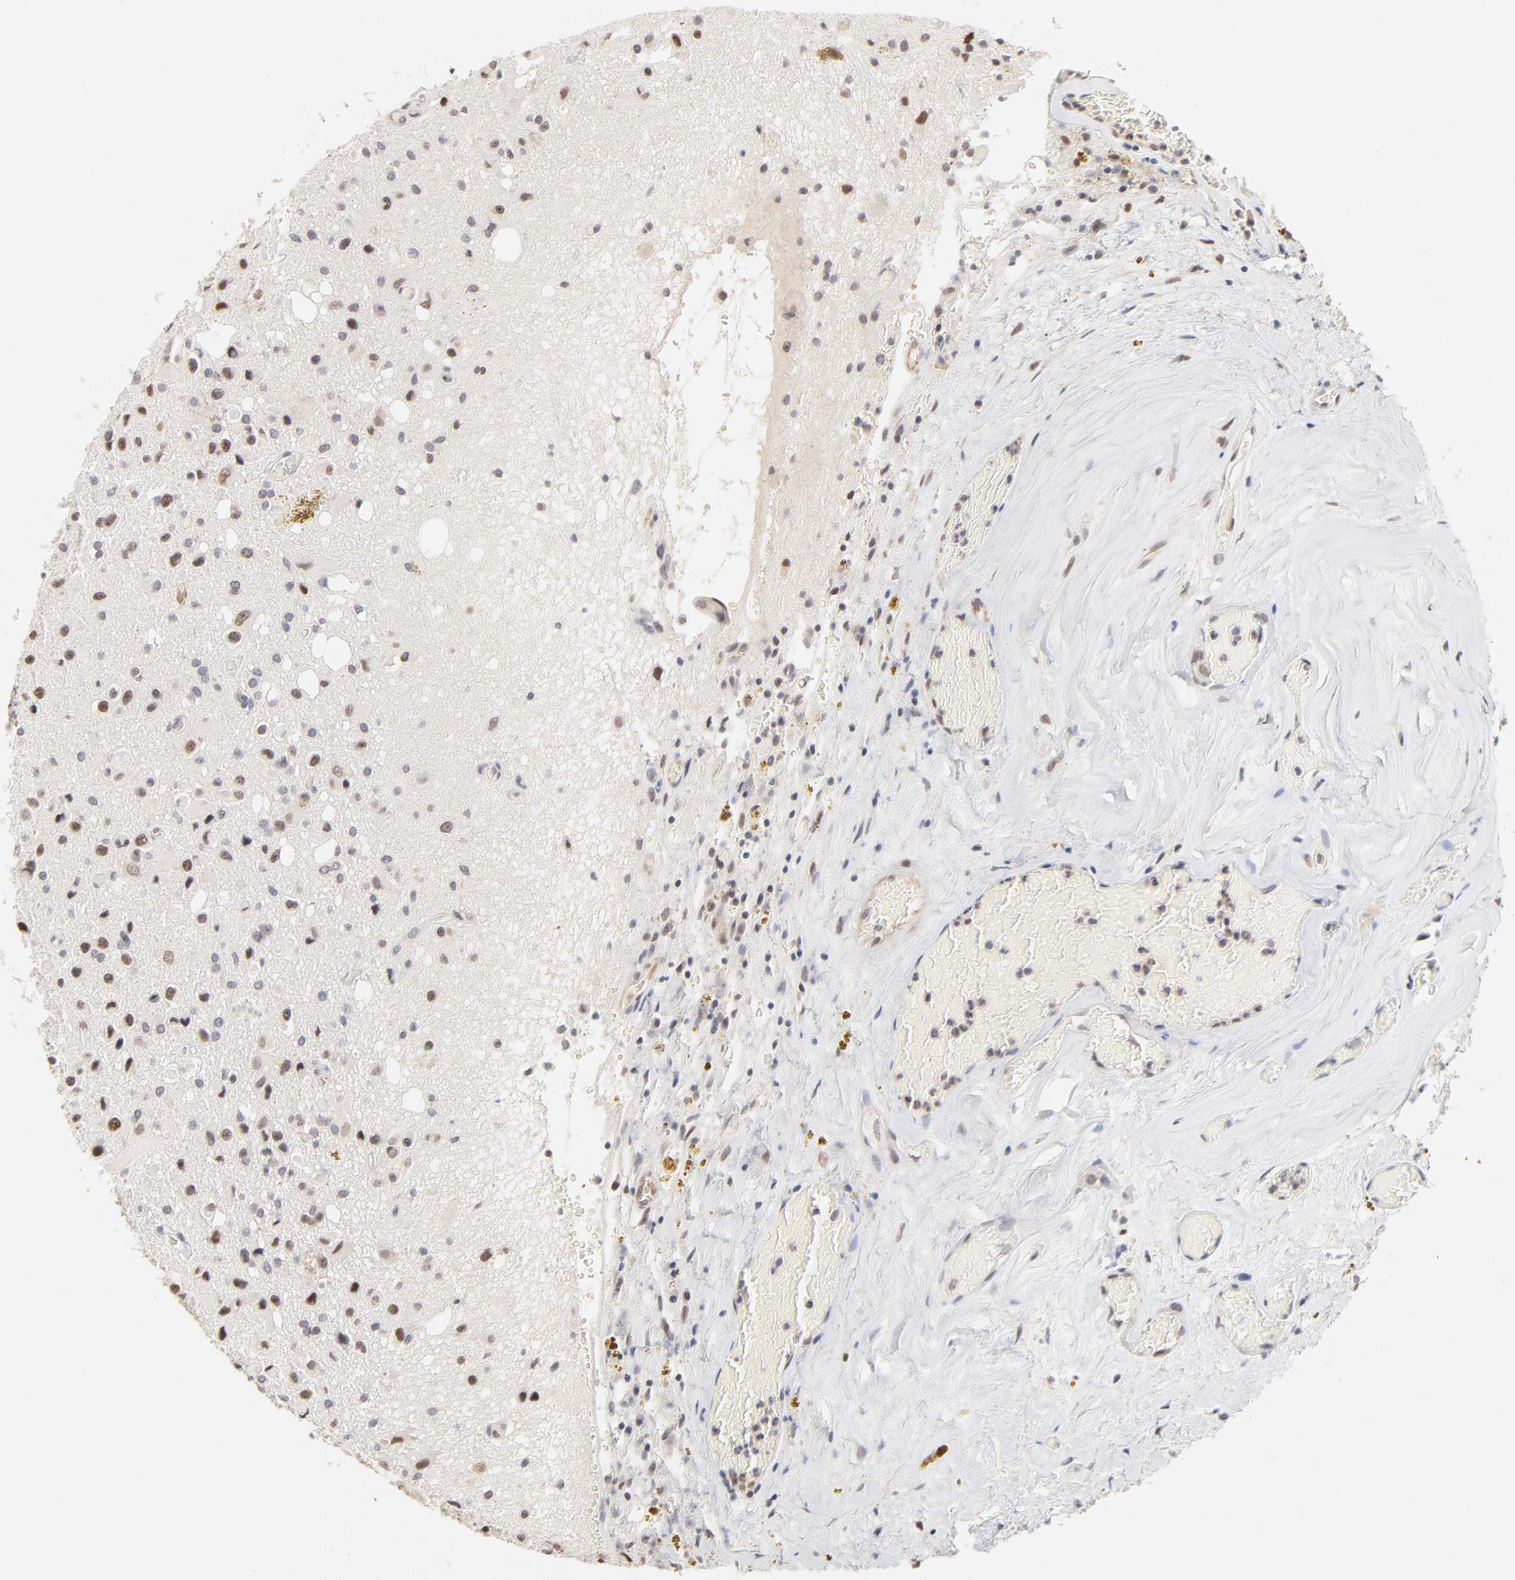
{"staining": {"intensity": "weak", "quantity": "<25%", "location": "nuclear"}, "tissue": "glioma", "cell_type": "Tumor cells", "image_type": "cancer", "snomed": [{"axis": "morphology", "description": "Glioma, malignant, Low grade"}, {"axis": "topography", "description": "Brain"}], "caption": "Immunohistochemistry photomicrograph of neoplastic tissue: human malignant glioma (low-grade) stained with DAB demonstrates no significant protein positivity in tumor cells.", "gene": "PBX3", "patient": {"sex": "male", "age": 58}}